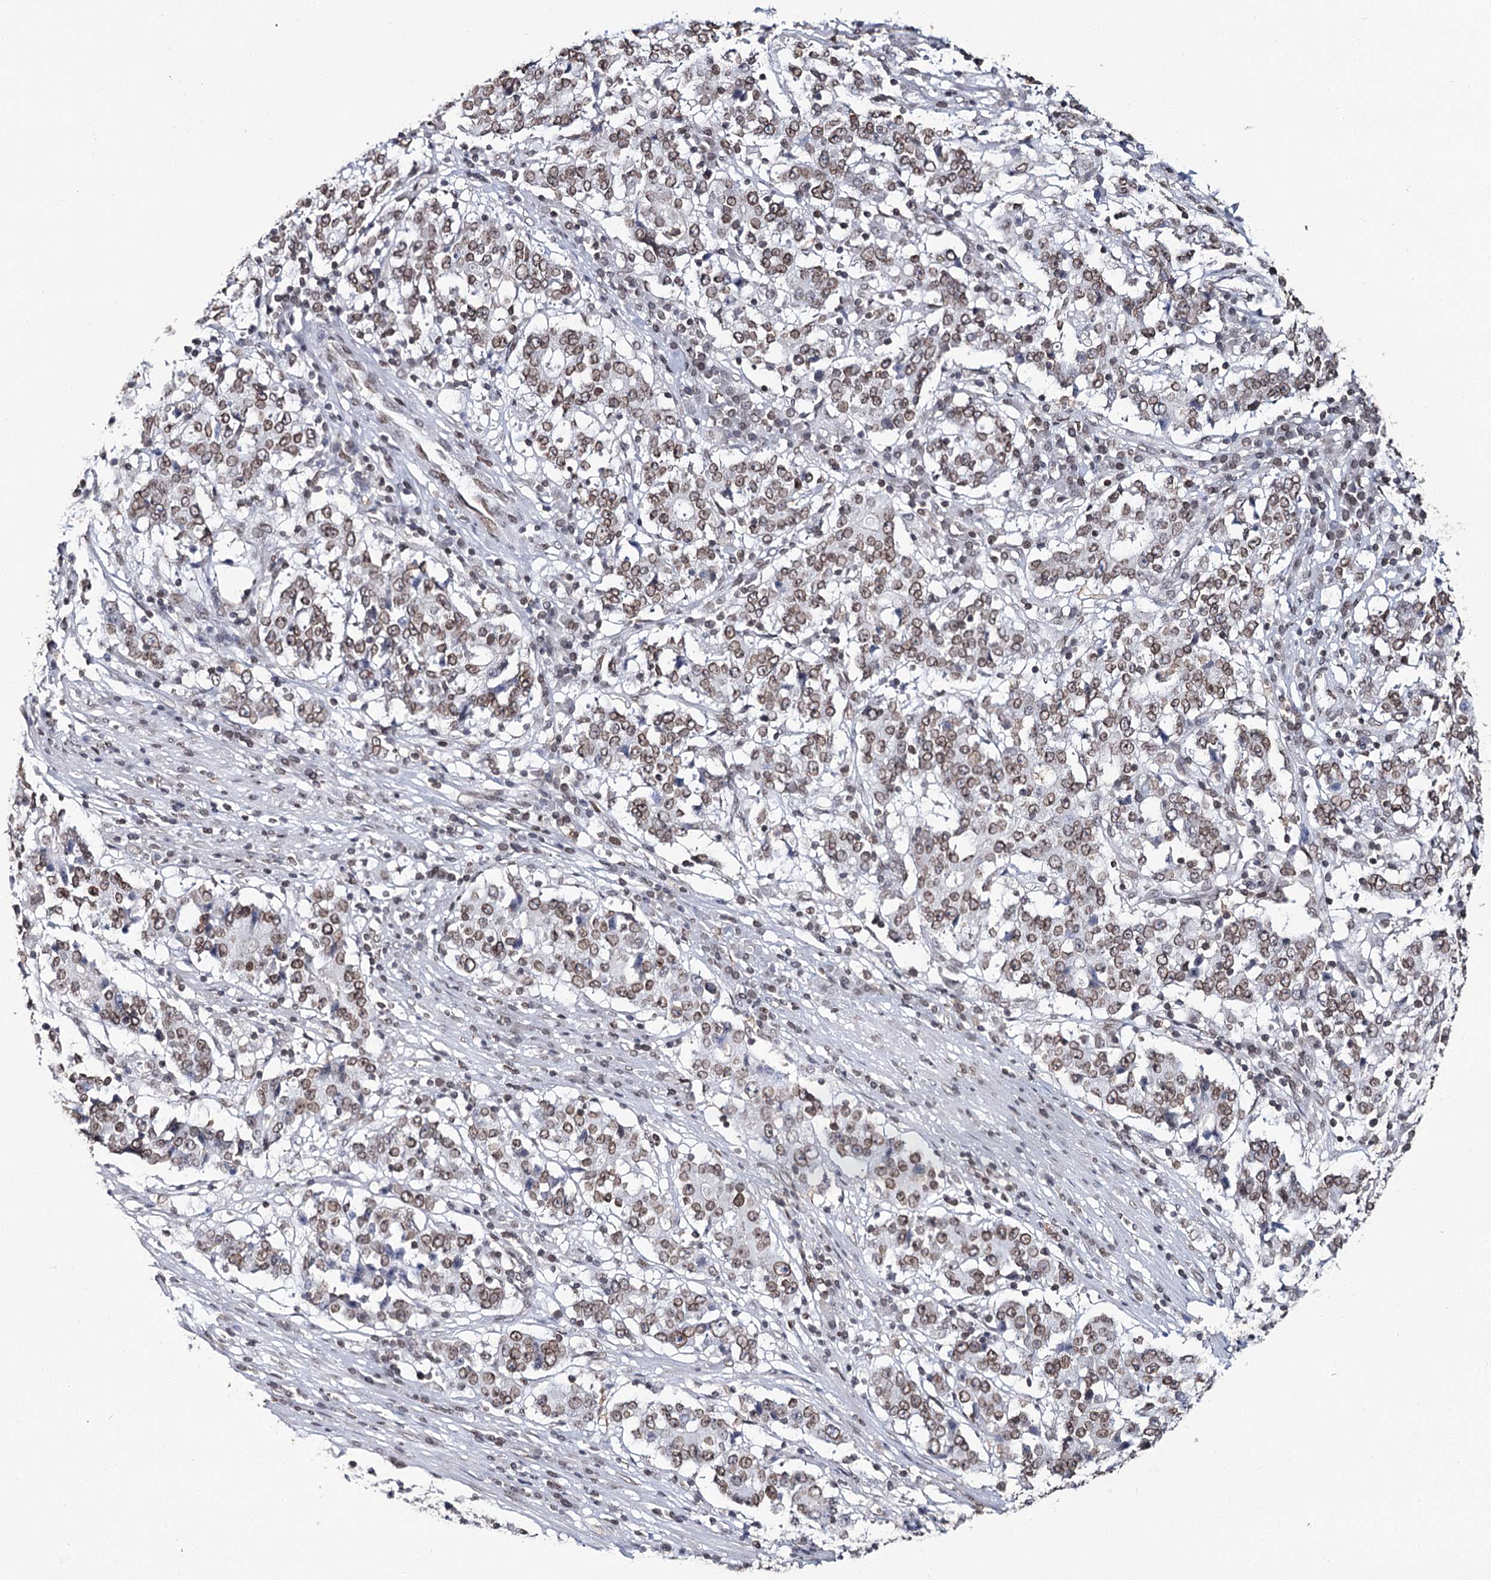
{"staining": {"intensity": "moderate", "quantity": ">75%", "location": "cytoplasmic/membranous,nuclear"}, "tissue": "stomach cancer", "cell_type": "Tumor cells", "image_type": "cancer", "snomed": [{"axis": "morphology", "description": "Adenocarcinoma, NOS"}, {"axis": "topography", "description": "Stomach"}], "caption": "Immunohistochemistry (IHC) of human stomach adenocarcinoma displays medium levels of moderate cytoplasmic/membranous and nuclear positivity in approximately >75% of tumor cells.", "gene": "KIAA0930", "patient": {"sex": "male", "age": 59}}